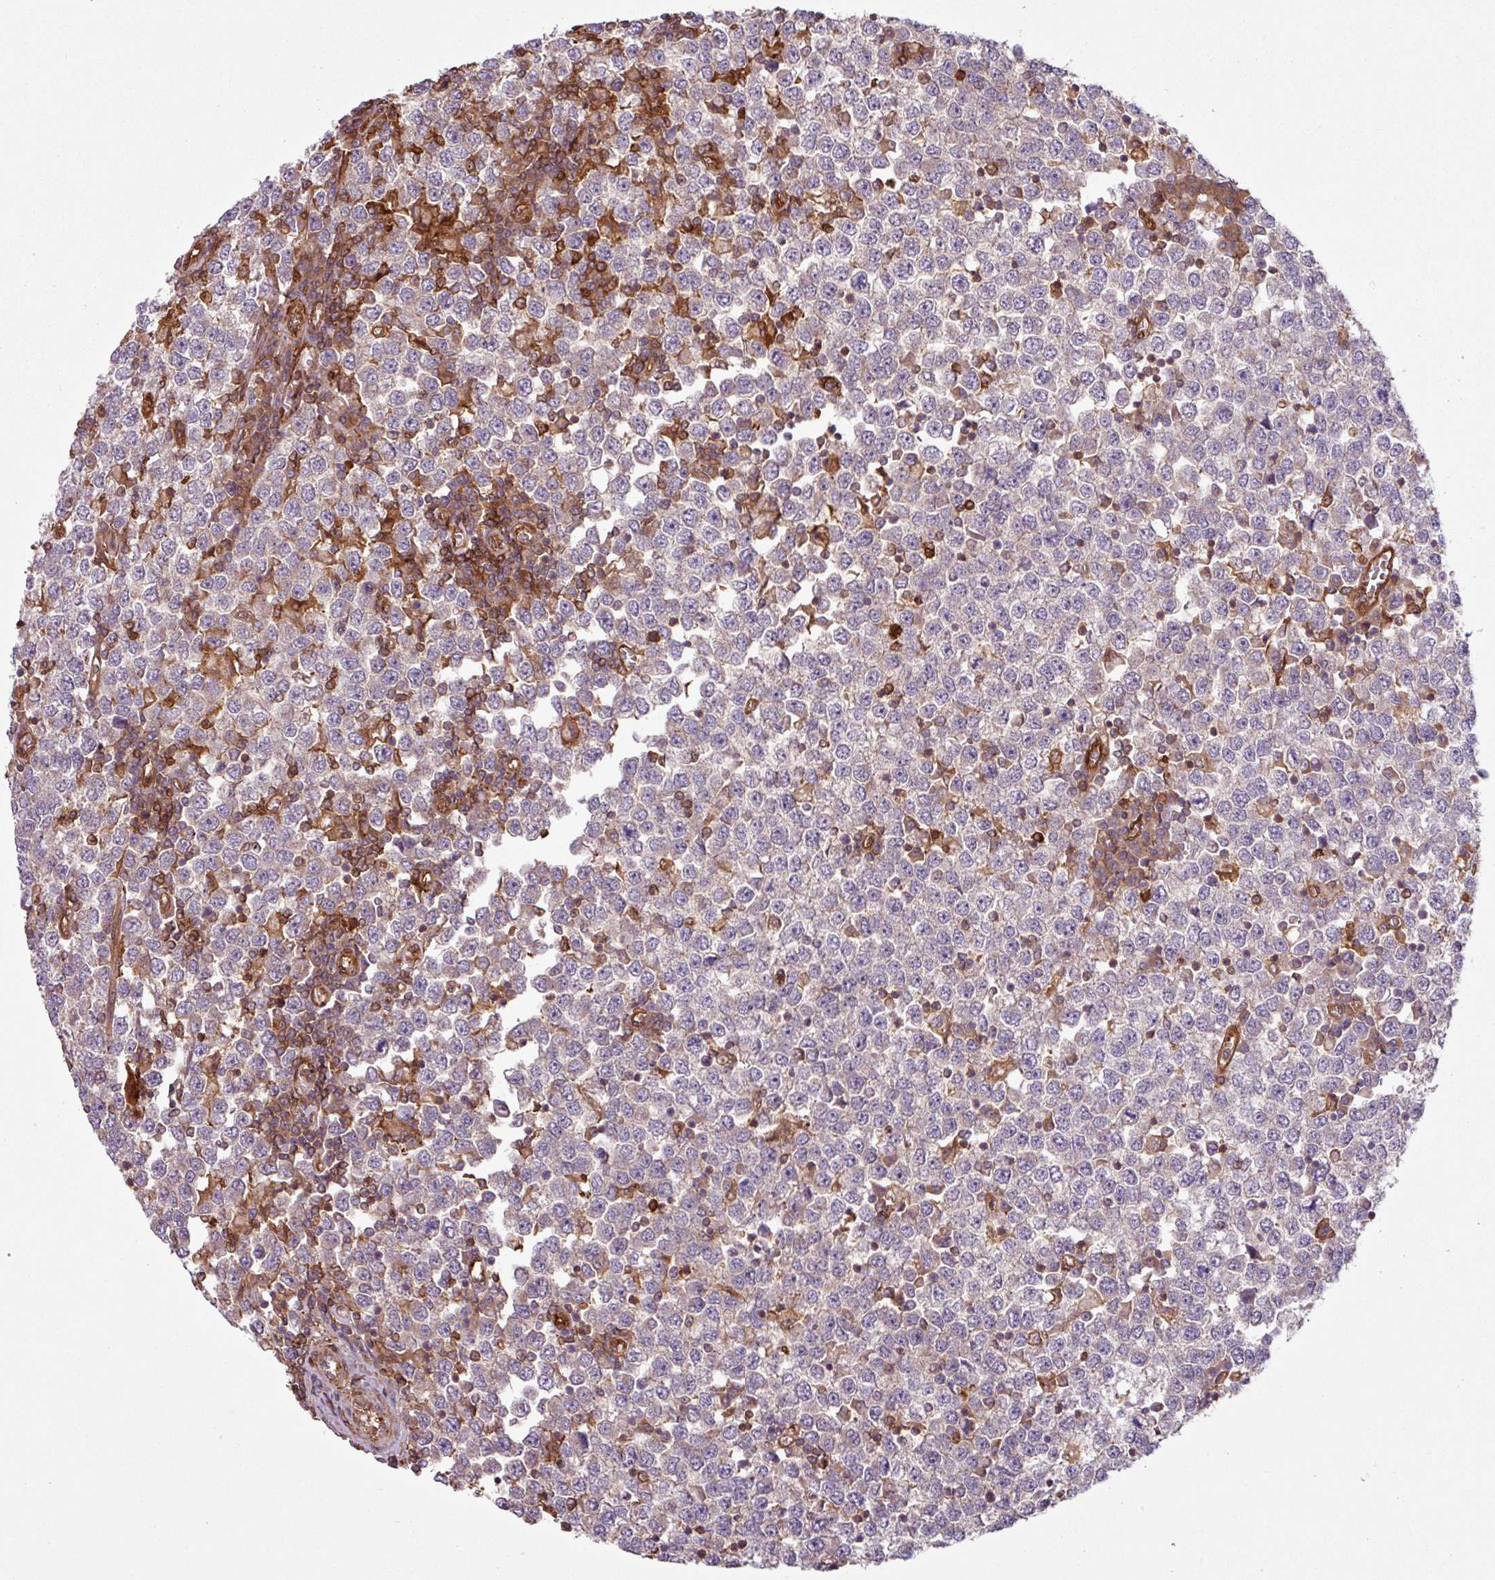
{"staining": {"intensity": "negative", "quantity": "none", "location": "none"}, "tissue": "testis cancer", "cell_type": "Tumor cells", "image_type": "cancer", "snomed": [{"axis": "morphology", "description": "Seminoma, NOS"}, {"axis": "topography", "description": "Testis"}], "caption": "Immunohistochemistry (IHC) histopathology image of neoplastic tissue: human testis seminoma stained with DAB (3,3'-diaminobenzidine) displays no significant protein staining in tumor cells.", "gene": "SH3BGRL", "patient": {"sex": "male", "age": 65}}